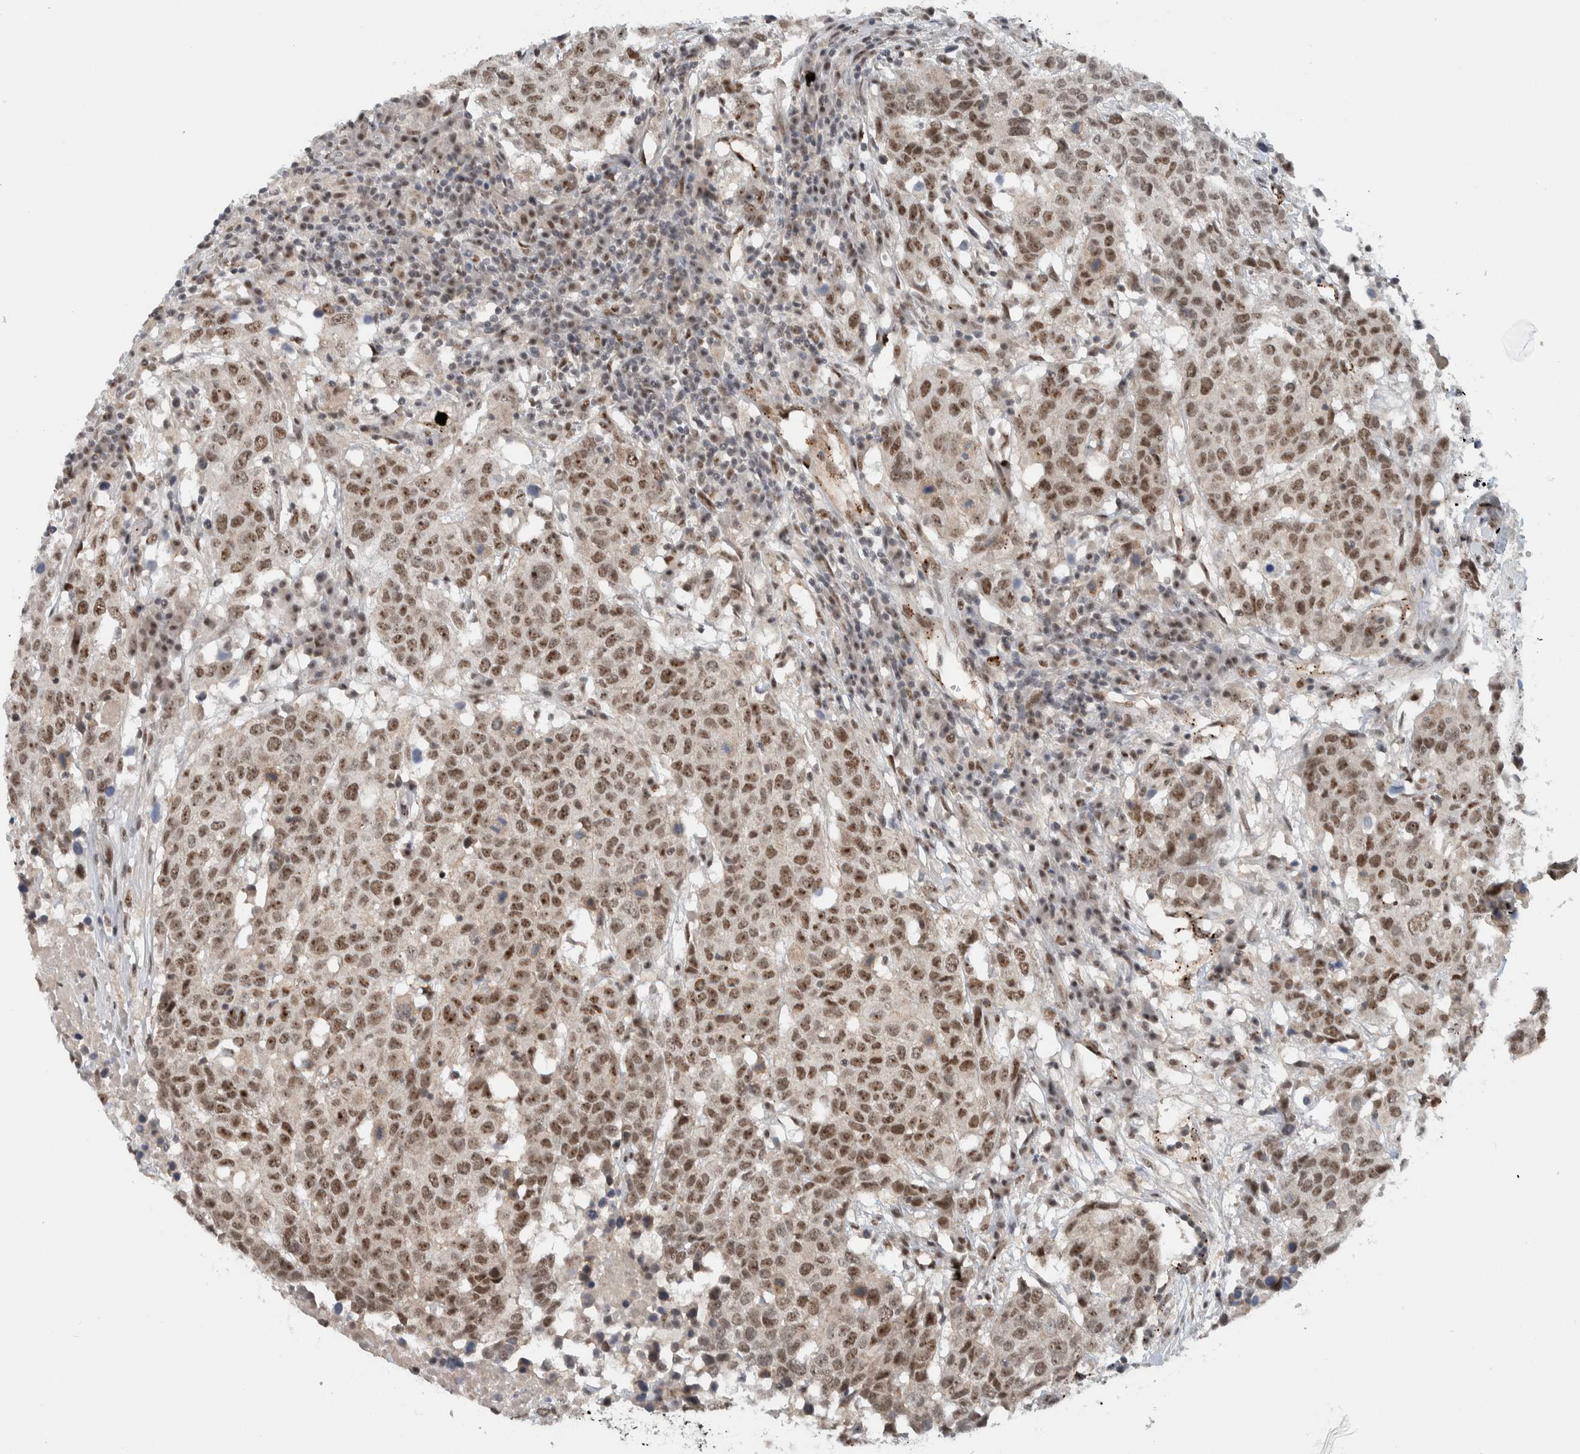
{"staining": {"intensity": "moderate", "quantity": ">75%", "location": "nuclear"}, "tissue": "head and neck cancer", "cell_type": "Tumor cells", "image_type": "cancer", "snomed": [{"axis": "morphology", "description": "Squamous cell carcinoma, NOS"}, {"axis": "topography", "description": "Head-Neck"}], "caption": "Head and neck cancer stained for a protein displays moderate nuclear positivity in tumor cells.", "gene": "ZFP91", "patient": {"sex": "male", "age": 66}}